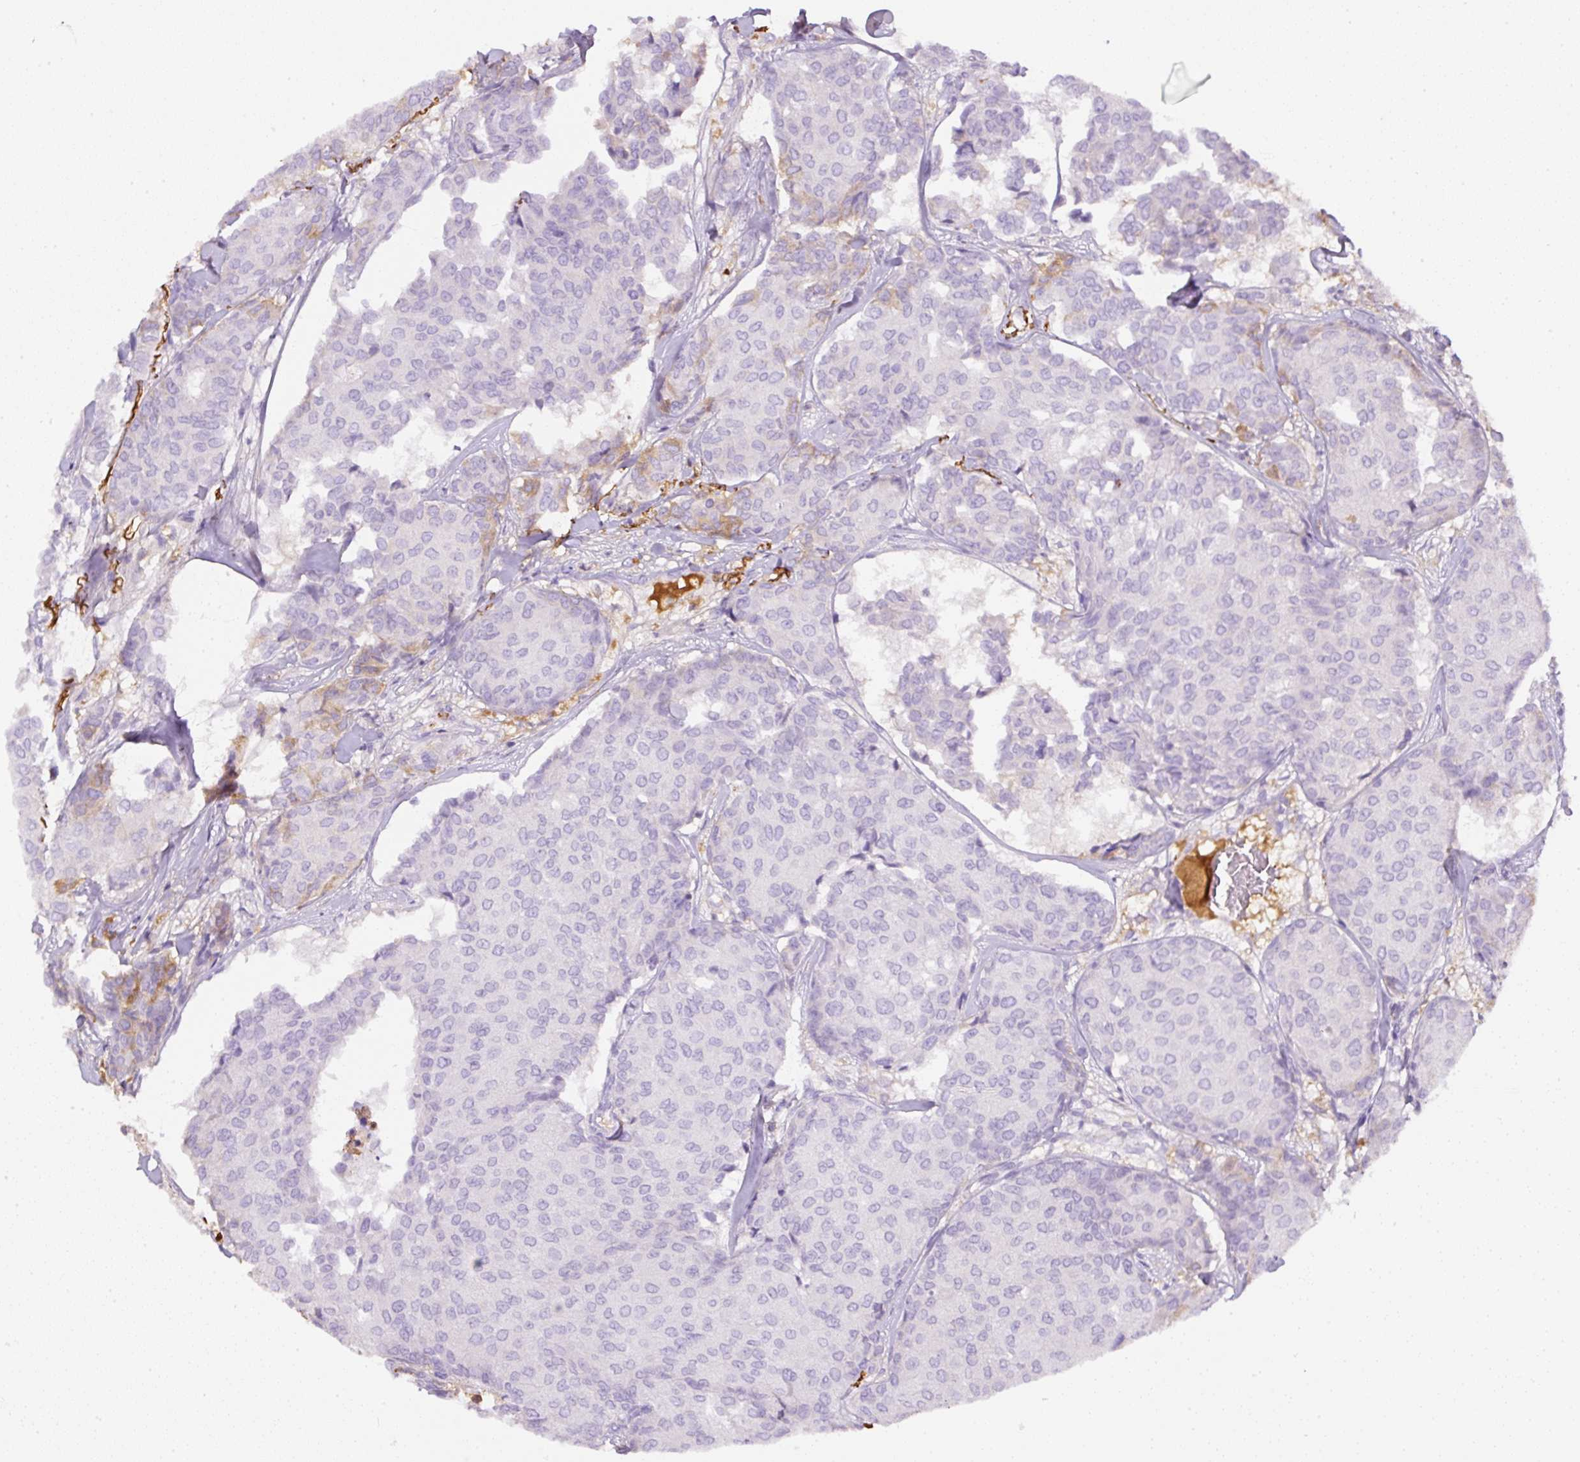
{"staining": {"intensity": "moderate", "quantity": "<25%", "location": "cytoplasmic/membranous"}, "tissue": "breast cancer", "cell_type": "Tumor cells", "image_type": "cancer", "snomed": [{"axis": "morphology", "description": "Duct carcinoma"}, {"axis": "topography", "description": "Breast"}], "caption": "Immunohistochemistry (DAB) staining of infiltrating ductal carcinoma (breast) exhibits moderate cytoplasmic/membranous protein staining in approximately <25% of tumor cells.", "gene": "APCS", "patient": {"sex": "female", "age": 75}}